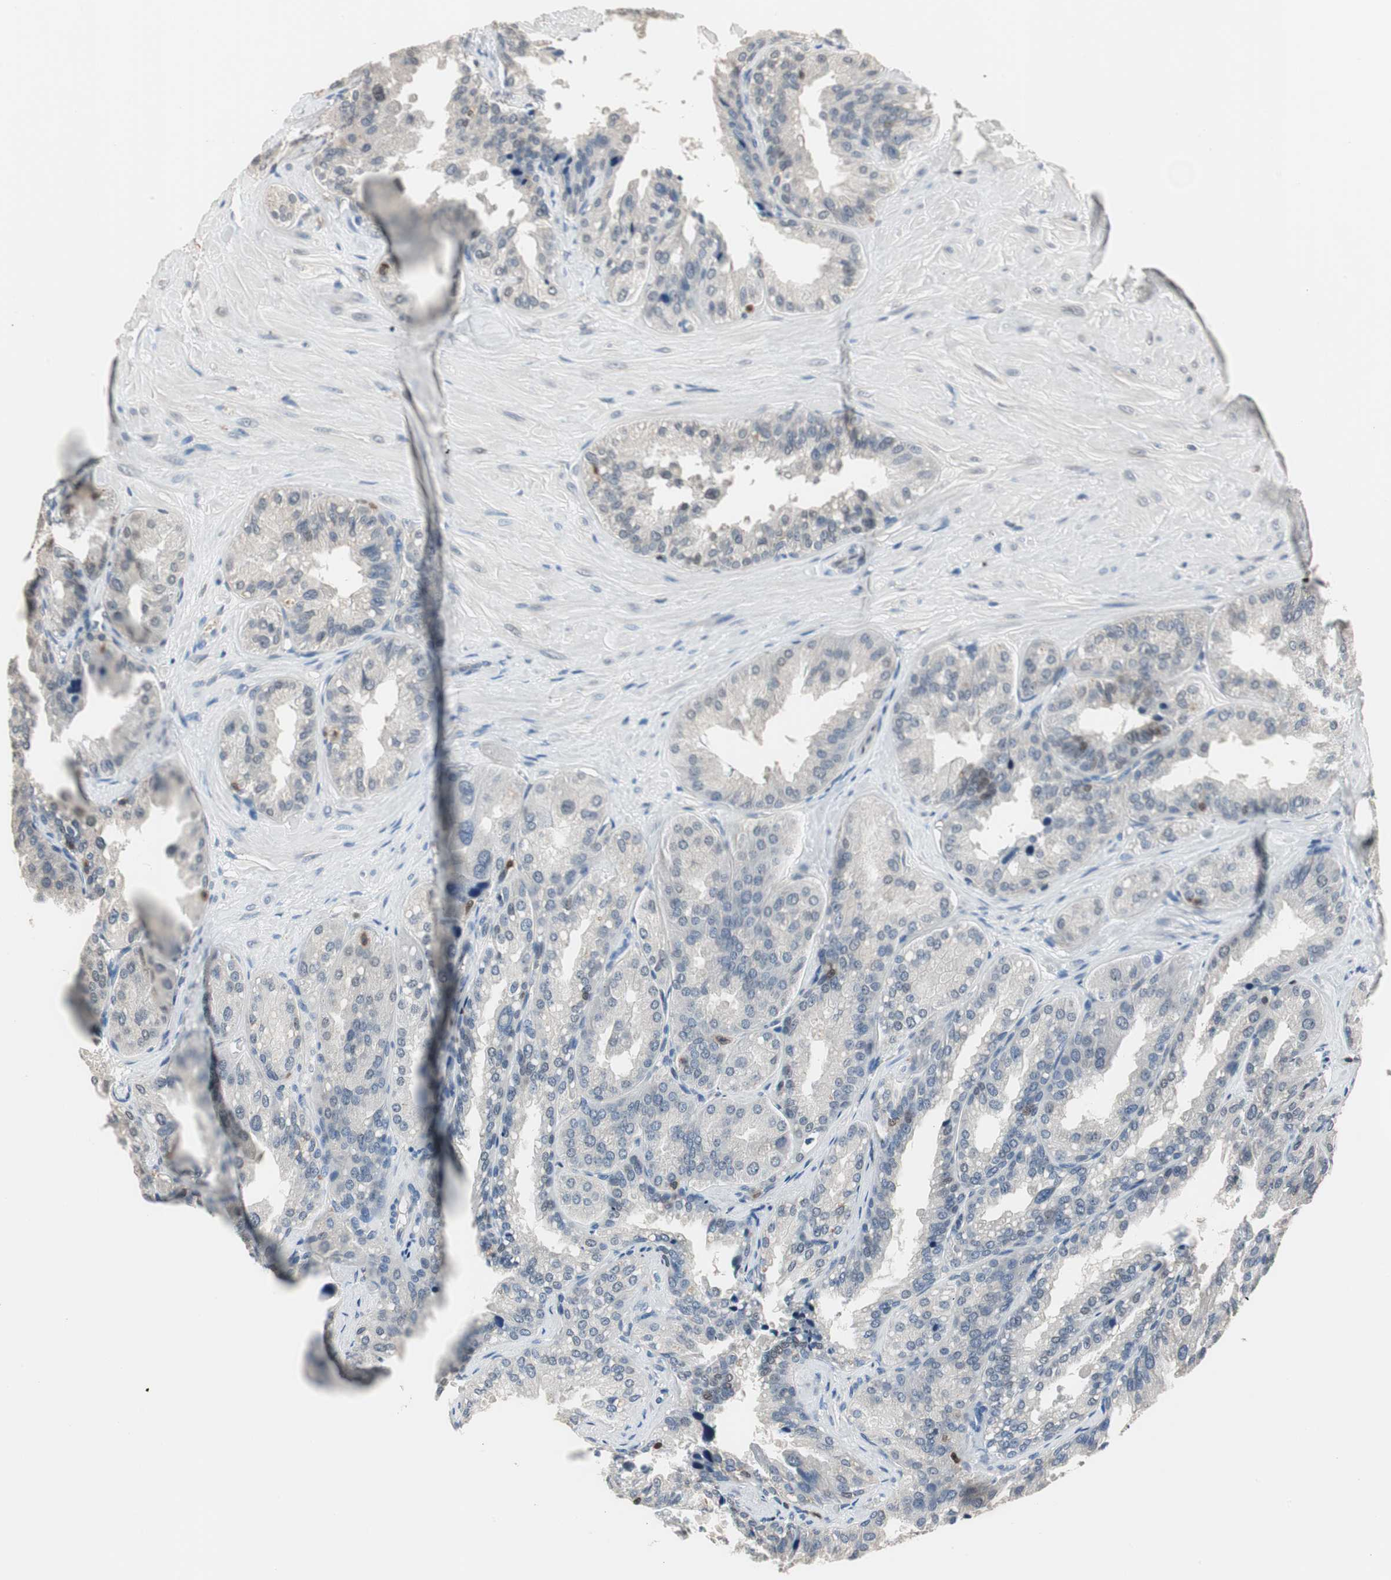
{"staining": {"intensity": "negative", "quantity": "none", "location": "none"}, "tissue": "seminal vesicle", "cell_type": "Glandular cells", "image_type": "normal", "snomed": [{"axis": "morphology", "description": "Normal tissue, NOS"}, {"axis": "topography", "description": "Seminal veicle"}], "caption": "DAB (3,3'-diaminobenzidine) immunohistochemical staining of benign seminal vesicle displays no significant staining in glandular cells.", "gene": "NFATC2", "patient": {"sex": "male", "age": 63}}